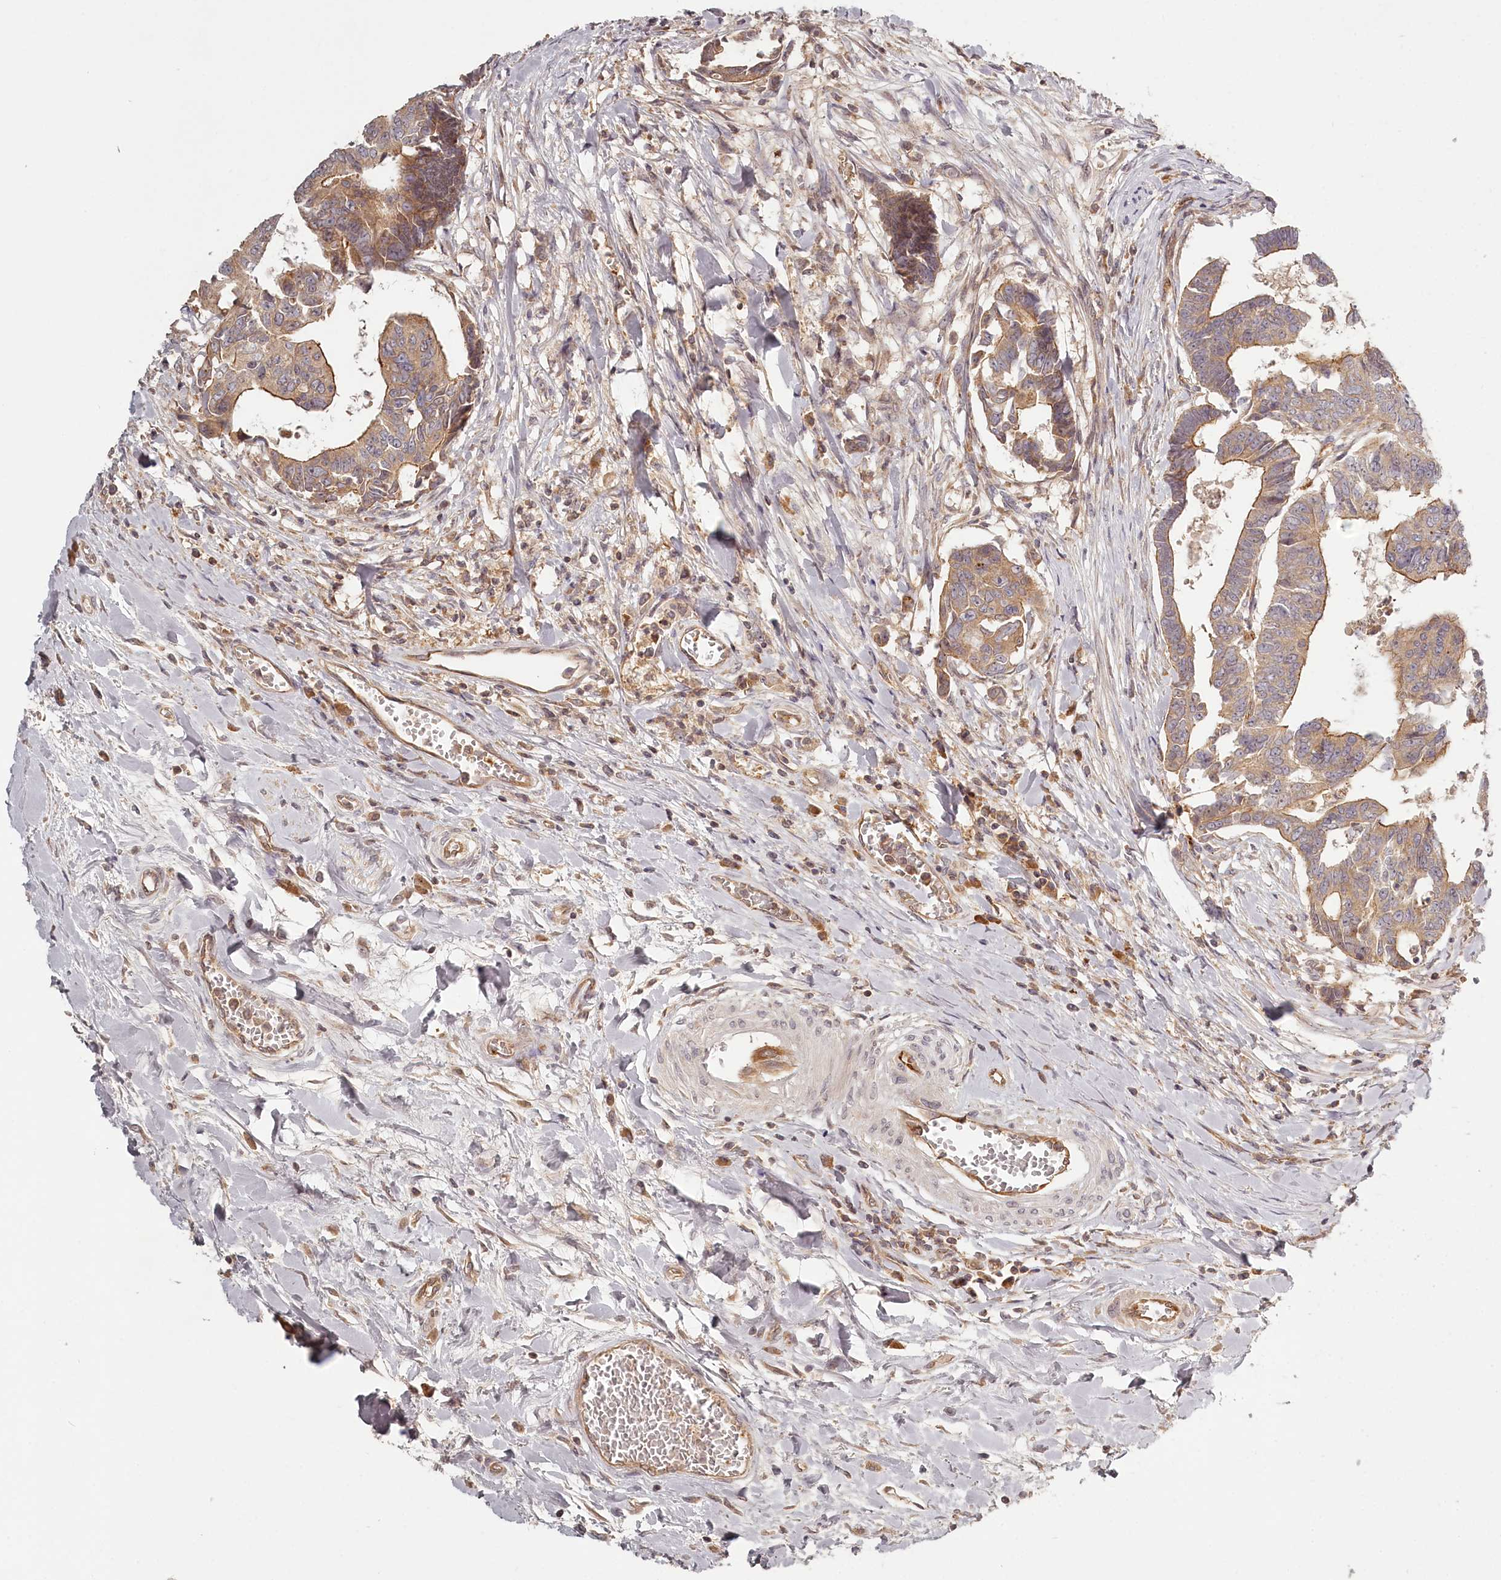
{"staining": {"intensity": "moderate", "quantity": ">75%", "location": "cytoplasmic/membranous"}, "tissue": "colorectal cancer", "cell_type": "Tumor cells", "image_type": "cancer", "snomed": [{"axis": "morphology", "description": "Adenocarcinoma, NOS"}, {"axis": "topography", "description": "Rectum"}], "caption": "Adenocarcinoma (colorectal) was stained to show a protein in brown. There is medium levels of moderate cytoplasmic/membranous staining in about >75% of tumor cells.", "gene": "TMIE", "patient": {"sex": "female", "age": 65}}